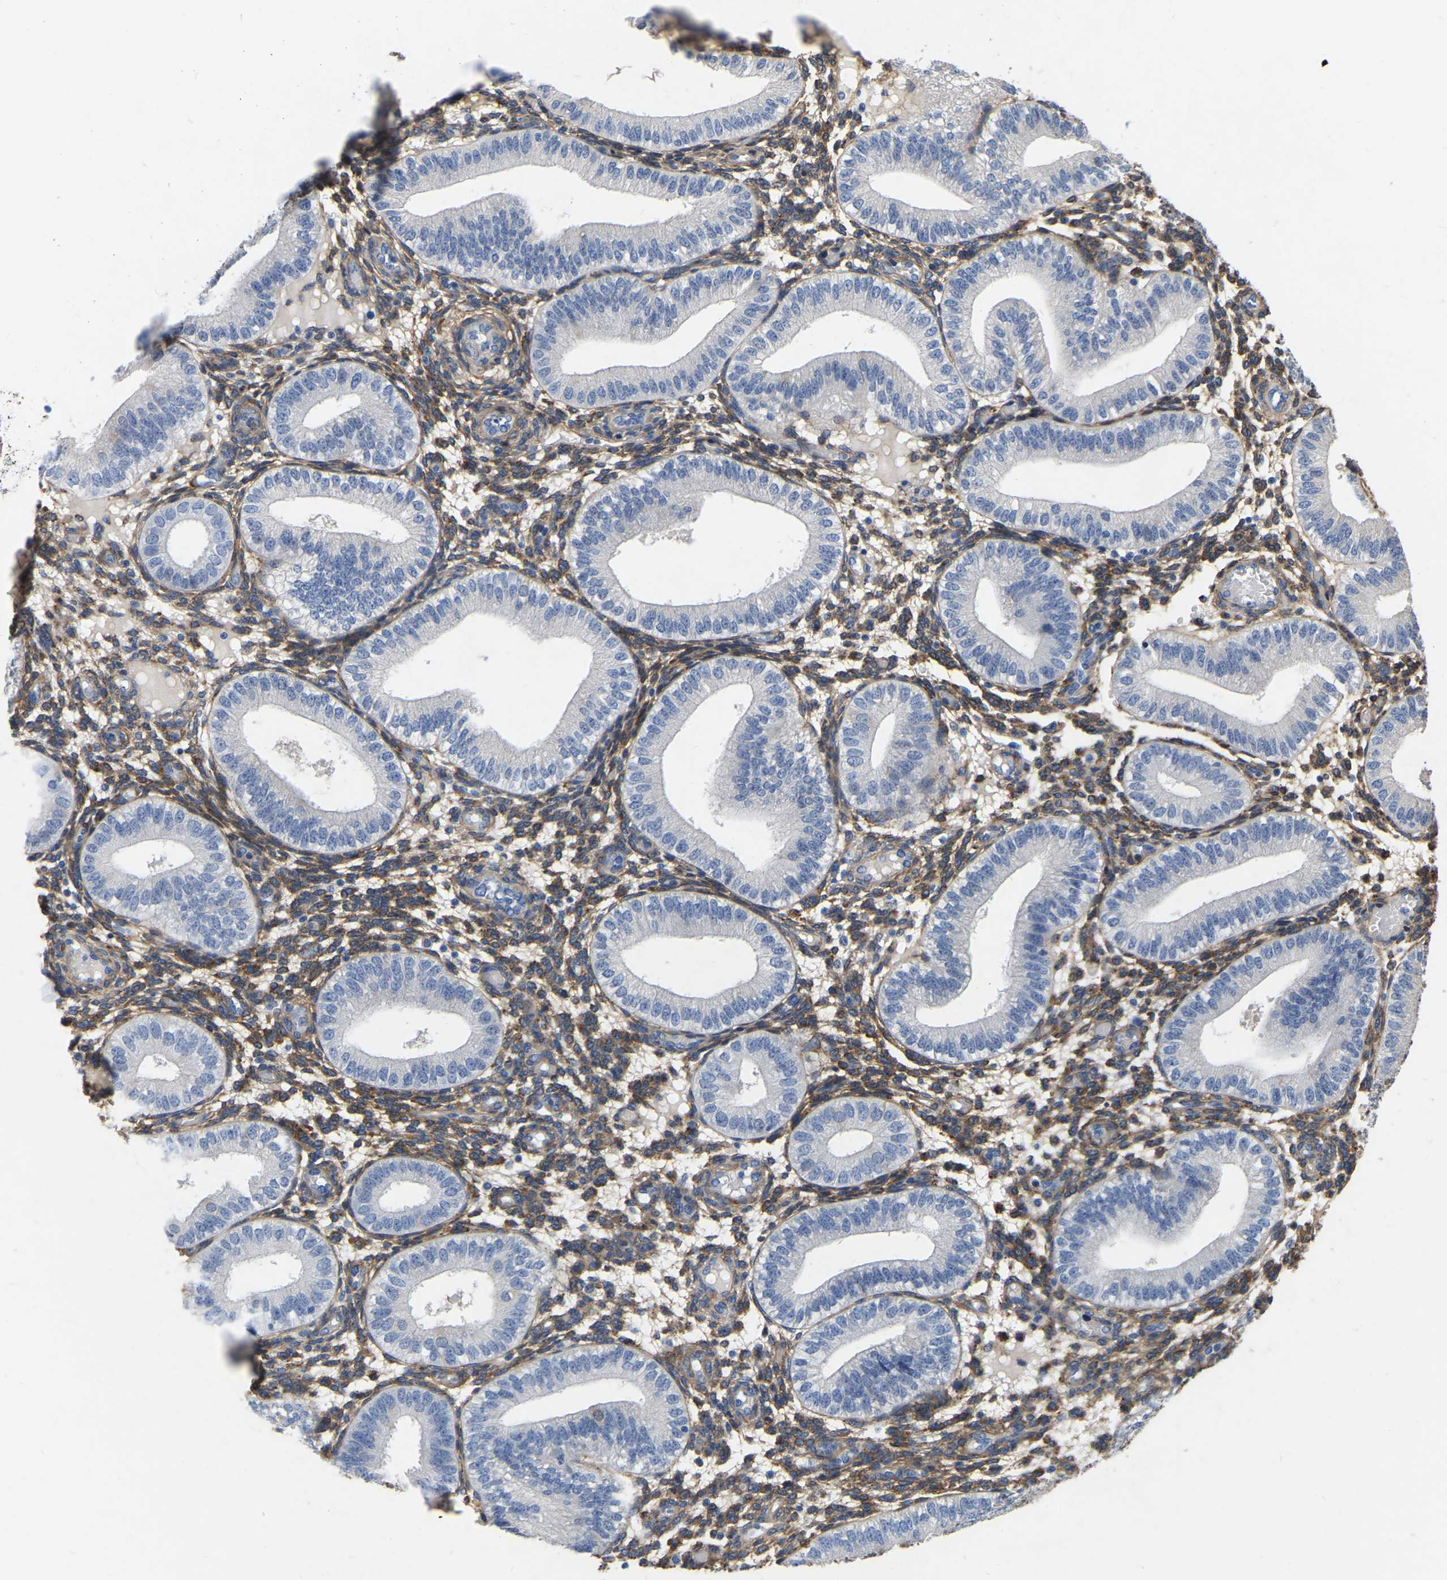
{"staining": {"intensity": "moderate", "quantity": "25%-75%", "location": "cytoplasmic/membranous"}, "tissue": "endometrium", "cell_type": "Cells in endometrial stroma", "image_type": "normal", "snomed": [{"axis": "morphology", "description": "Normal tissue, NOS"}, {"axis": "topography", "description": "Endometrium"}], "caption": "A photomicrograph showing moderate cytoplasmic/membranous staining in about 25%-75% of cells in endometrial stroma in unremarkable endometrium, as visualized by brown immunohistochemical staining.", "gene": "COL6A1", "patient": {"sex": "female", "age": 39}}